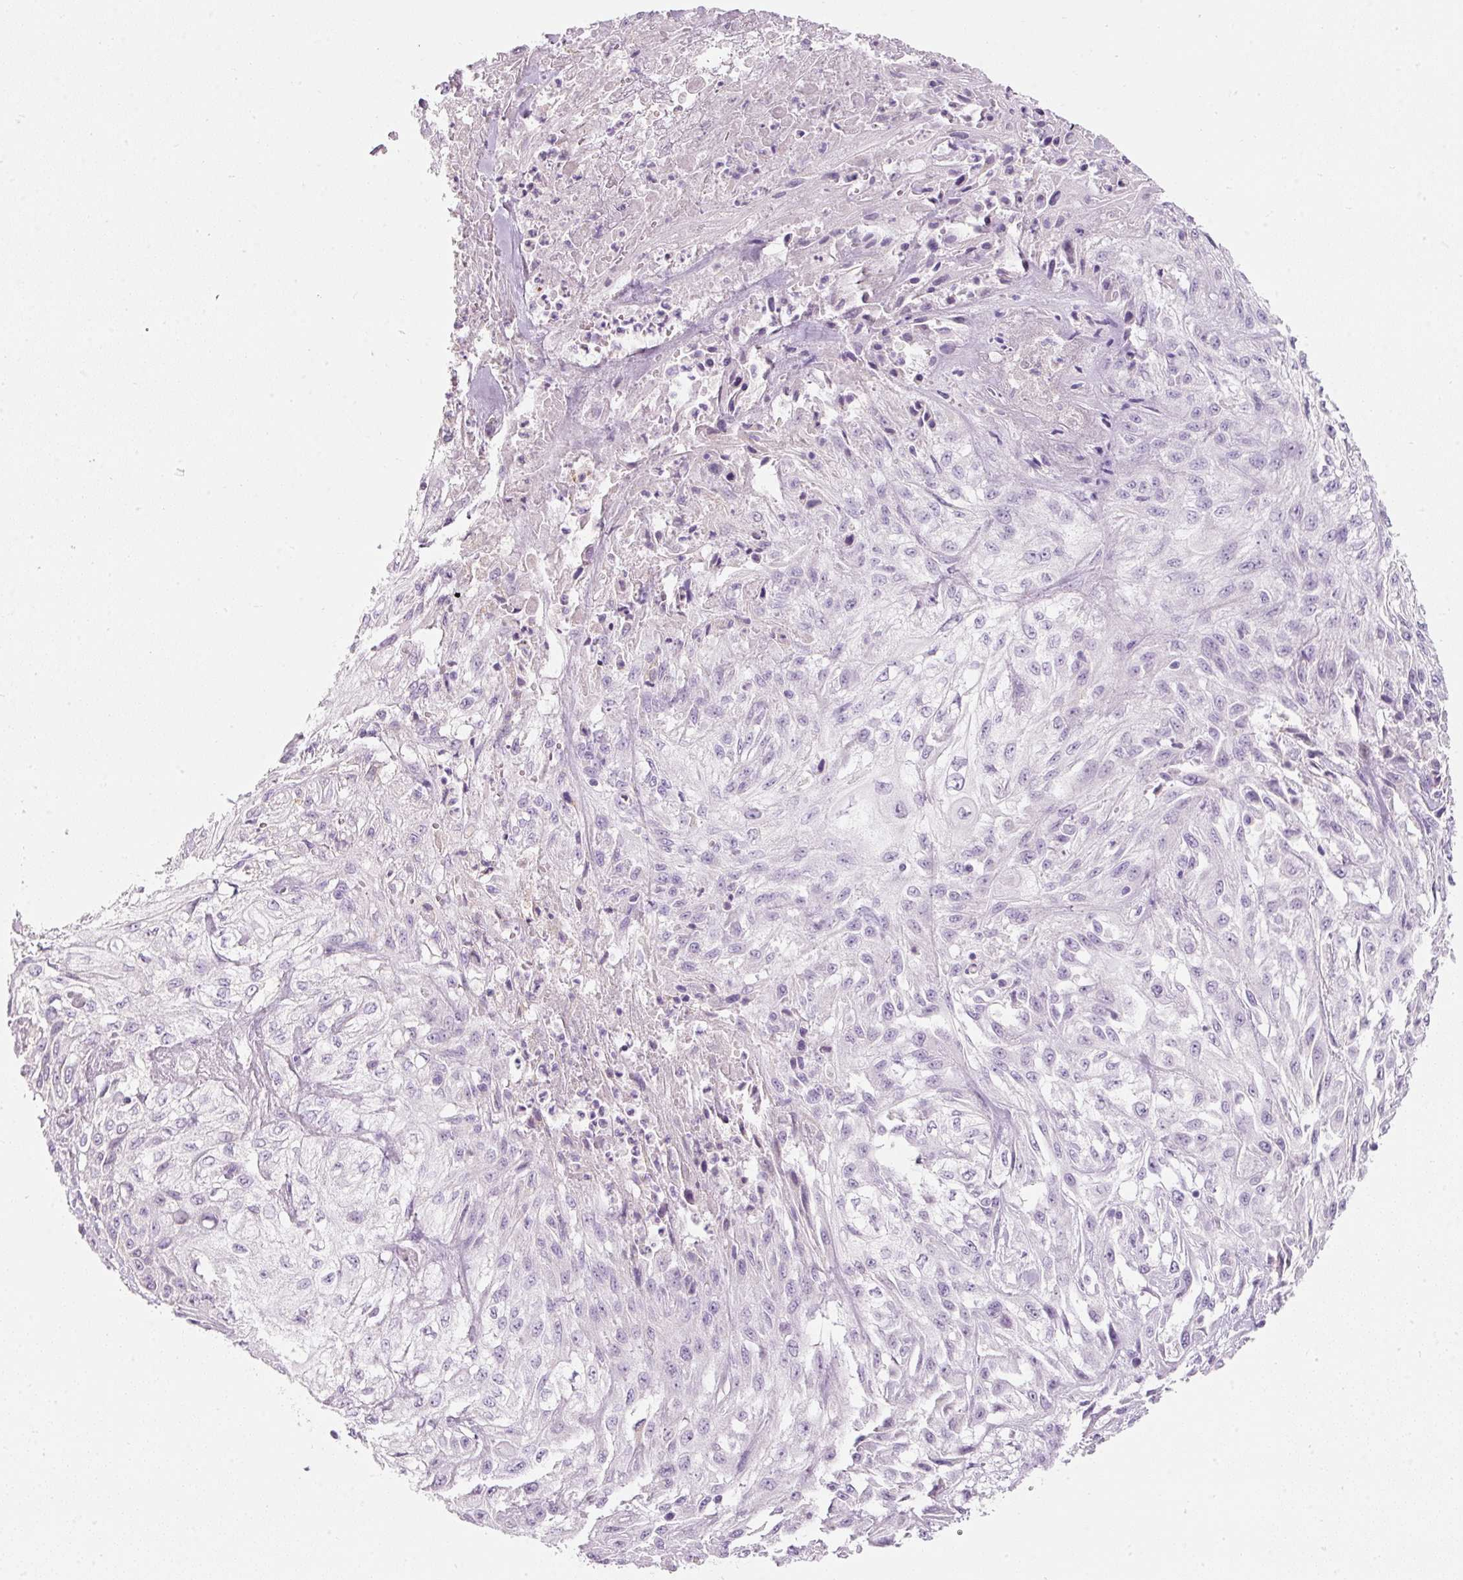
{"staining": {"intensity": "negative", "quantity": "none", "location": "none"}, "tissue": "skin cancer", "cell_type": "Tumor cells", "image_type": "cancer", "snomed": [{"axis": "morphology", "description": "Squamous cell carcinoma, NOS"}, {"axis": "morphology", "description": "Squamous cell carcinoma, metastatic, NOS"}, {"axis": "topography", "description": "Skin"}, {"axis": "topography", "description": "Lymph node"}], "caption": "Immunohistochemical staining of skin cancer (squamous cell carcinoma) exhibits no significant expression in tumor cells.", "gene": "DNM1", "patient": {"sex": "male", "age": 75}}